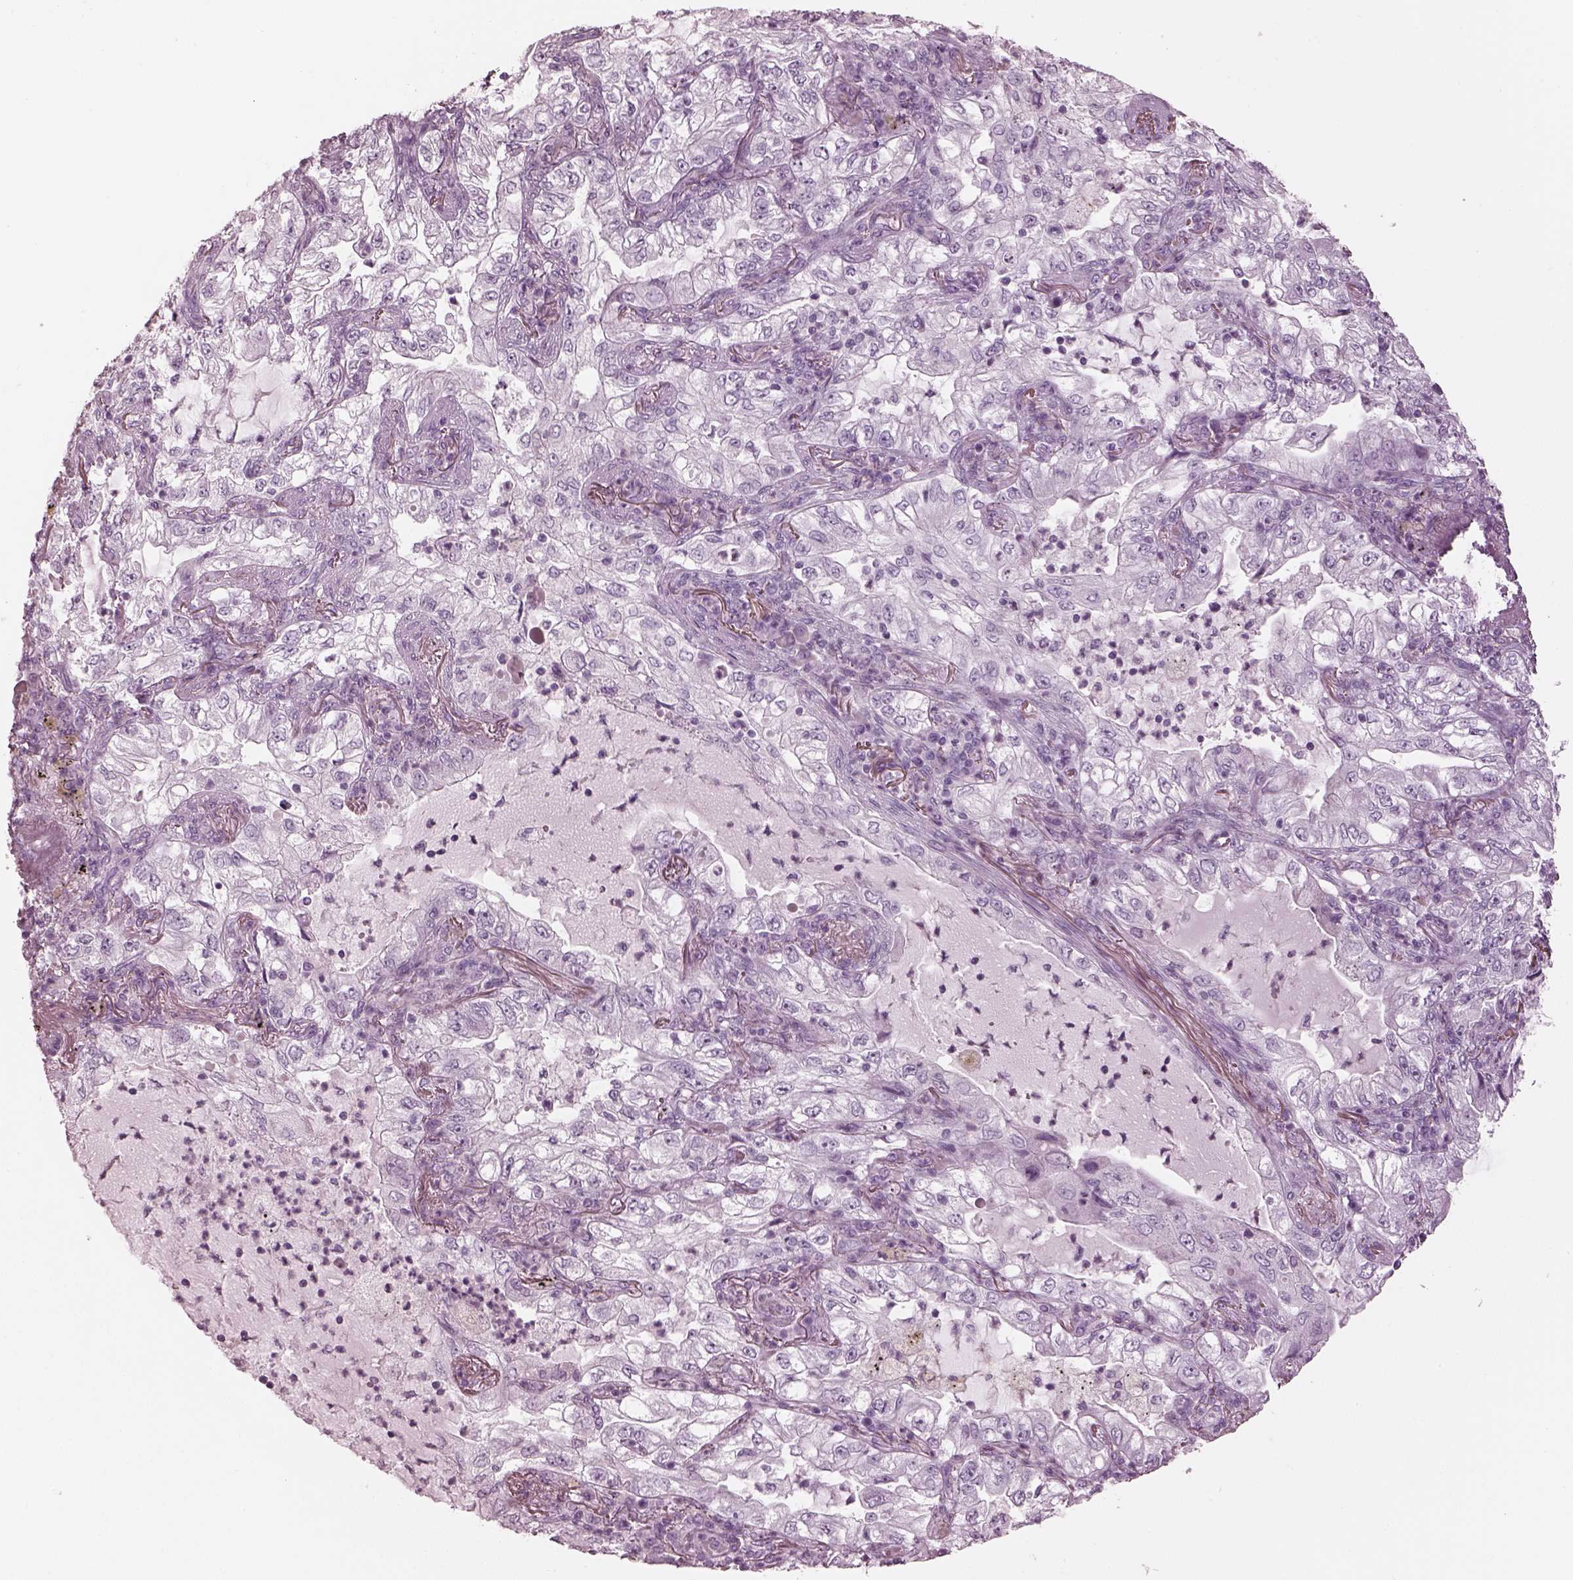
{"staining": {"intensity": "negative", "quantity": "none", "location": "none"}, "tissue": "lung cancer", "cell_type": "Tumor cells", "image_type": "cancer", "snomed": [{"axis": "morphology", "description": "Adenocarcinoma, NOS"}, {"axis": "topography", "description": "Lung"}], "caption": "Tumor cells show no significant protein positivity in adenocarcinoma (lung).", "gene": "OPN4", "patient": {"sex": "female", "age": 73}}